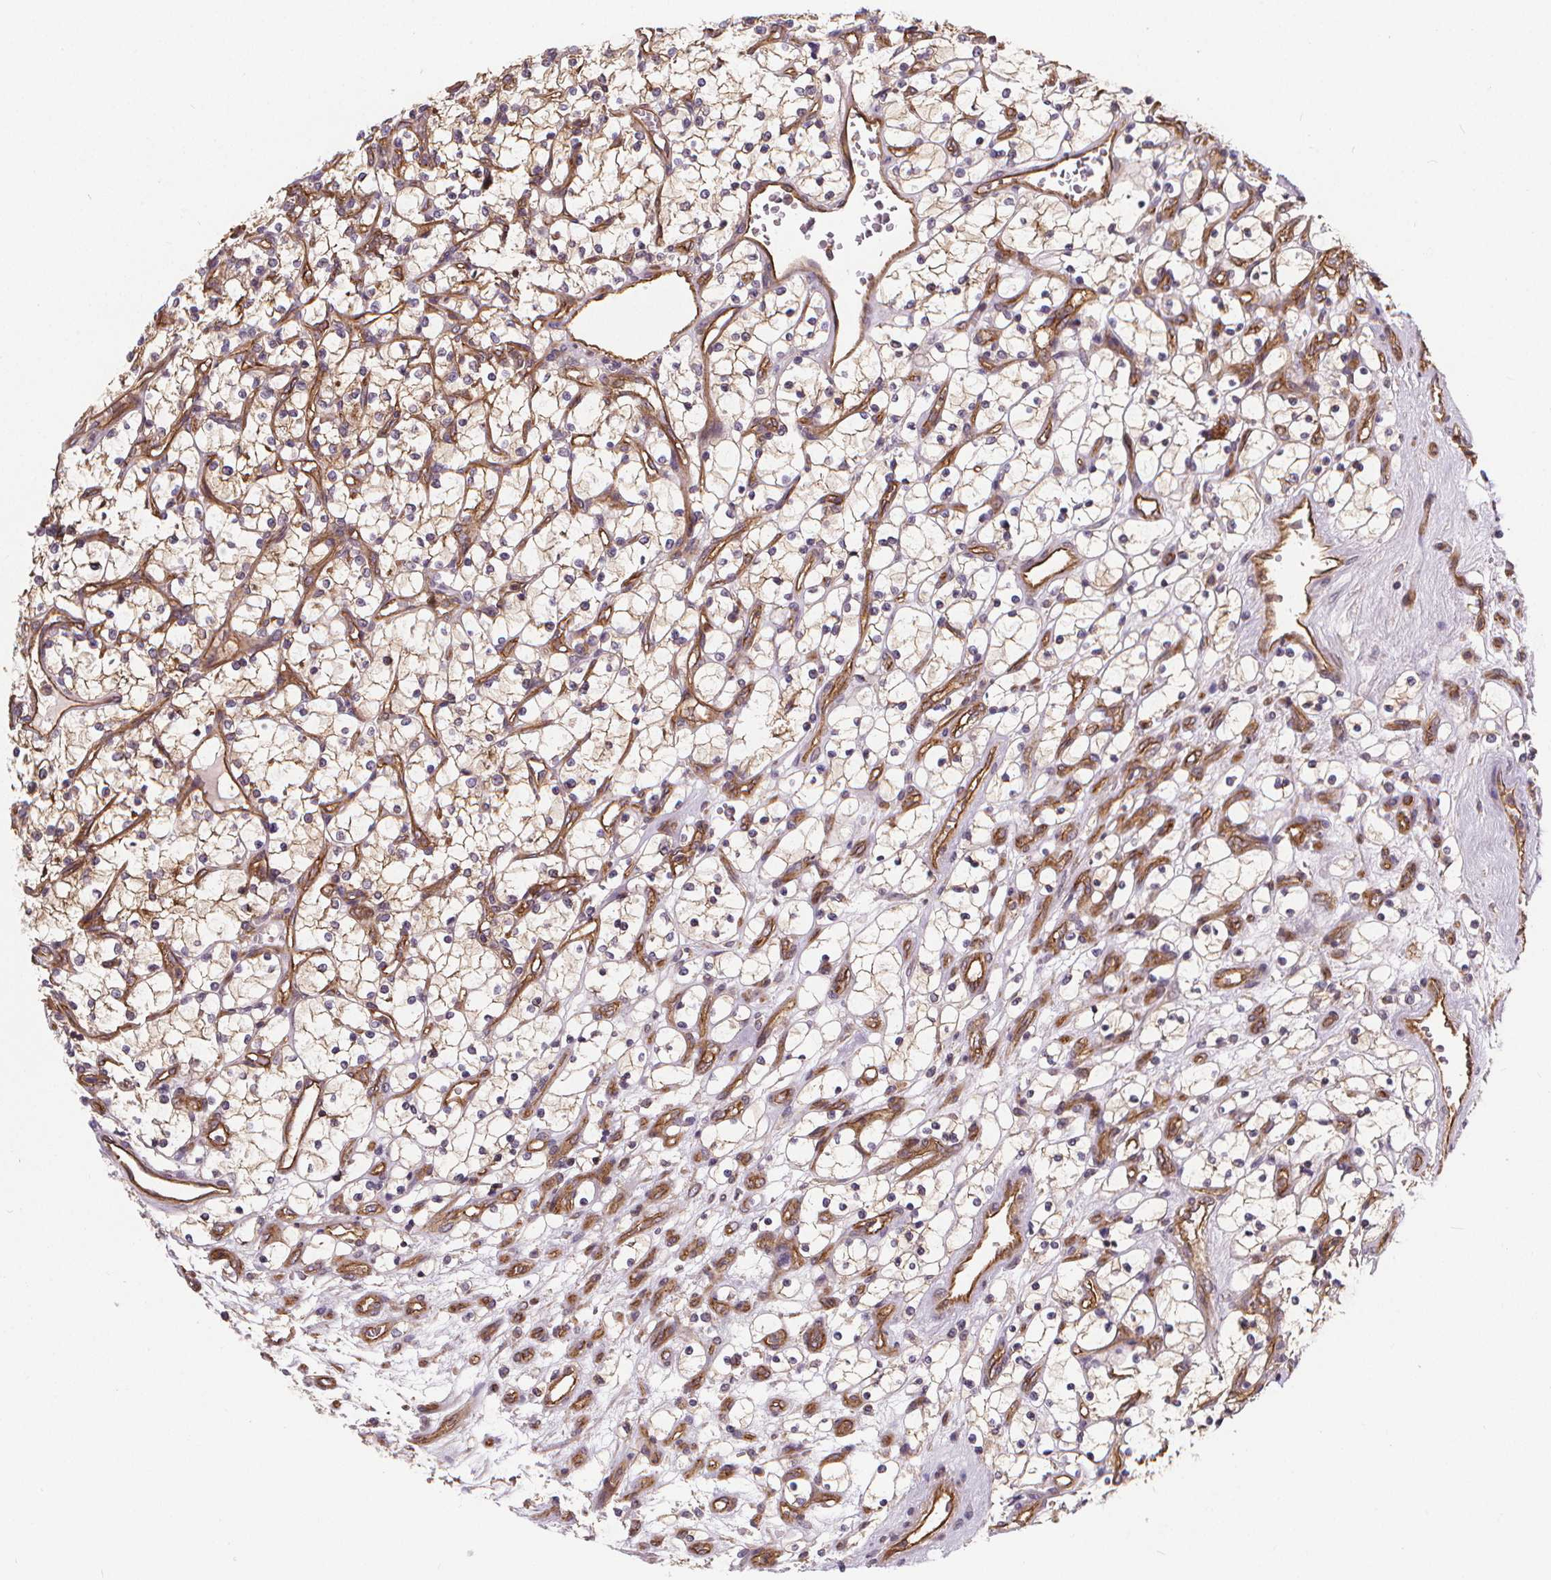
{"staining": {"intensity": "moderate", "quantity": ">75%", "location": "cytoplasmic/membranous"}, "tissue": "renal cancer", "cell_type": "Tumor cells", "image_type": "cancer", "snomed": [{"axis": "morphology", "description": "Adenocarcinoma, NOS"}, {"axis": "topography", "description": "Kidney"}], "caption": "Immunohistochemistry histopathology image of renal cancer stained for a protein (brown), which demonstrates medium levels of moderate cytoplasmic/membranous expression in approximately >75% of tumor cells.", "gene": "CLINT1", "patient": {"sex": "female", "age": 69}}